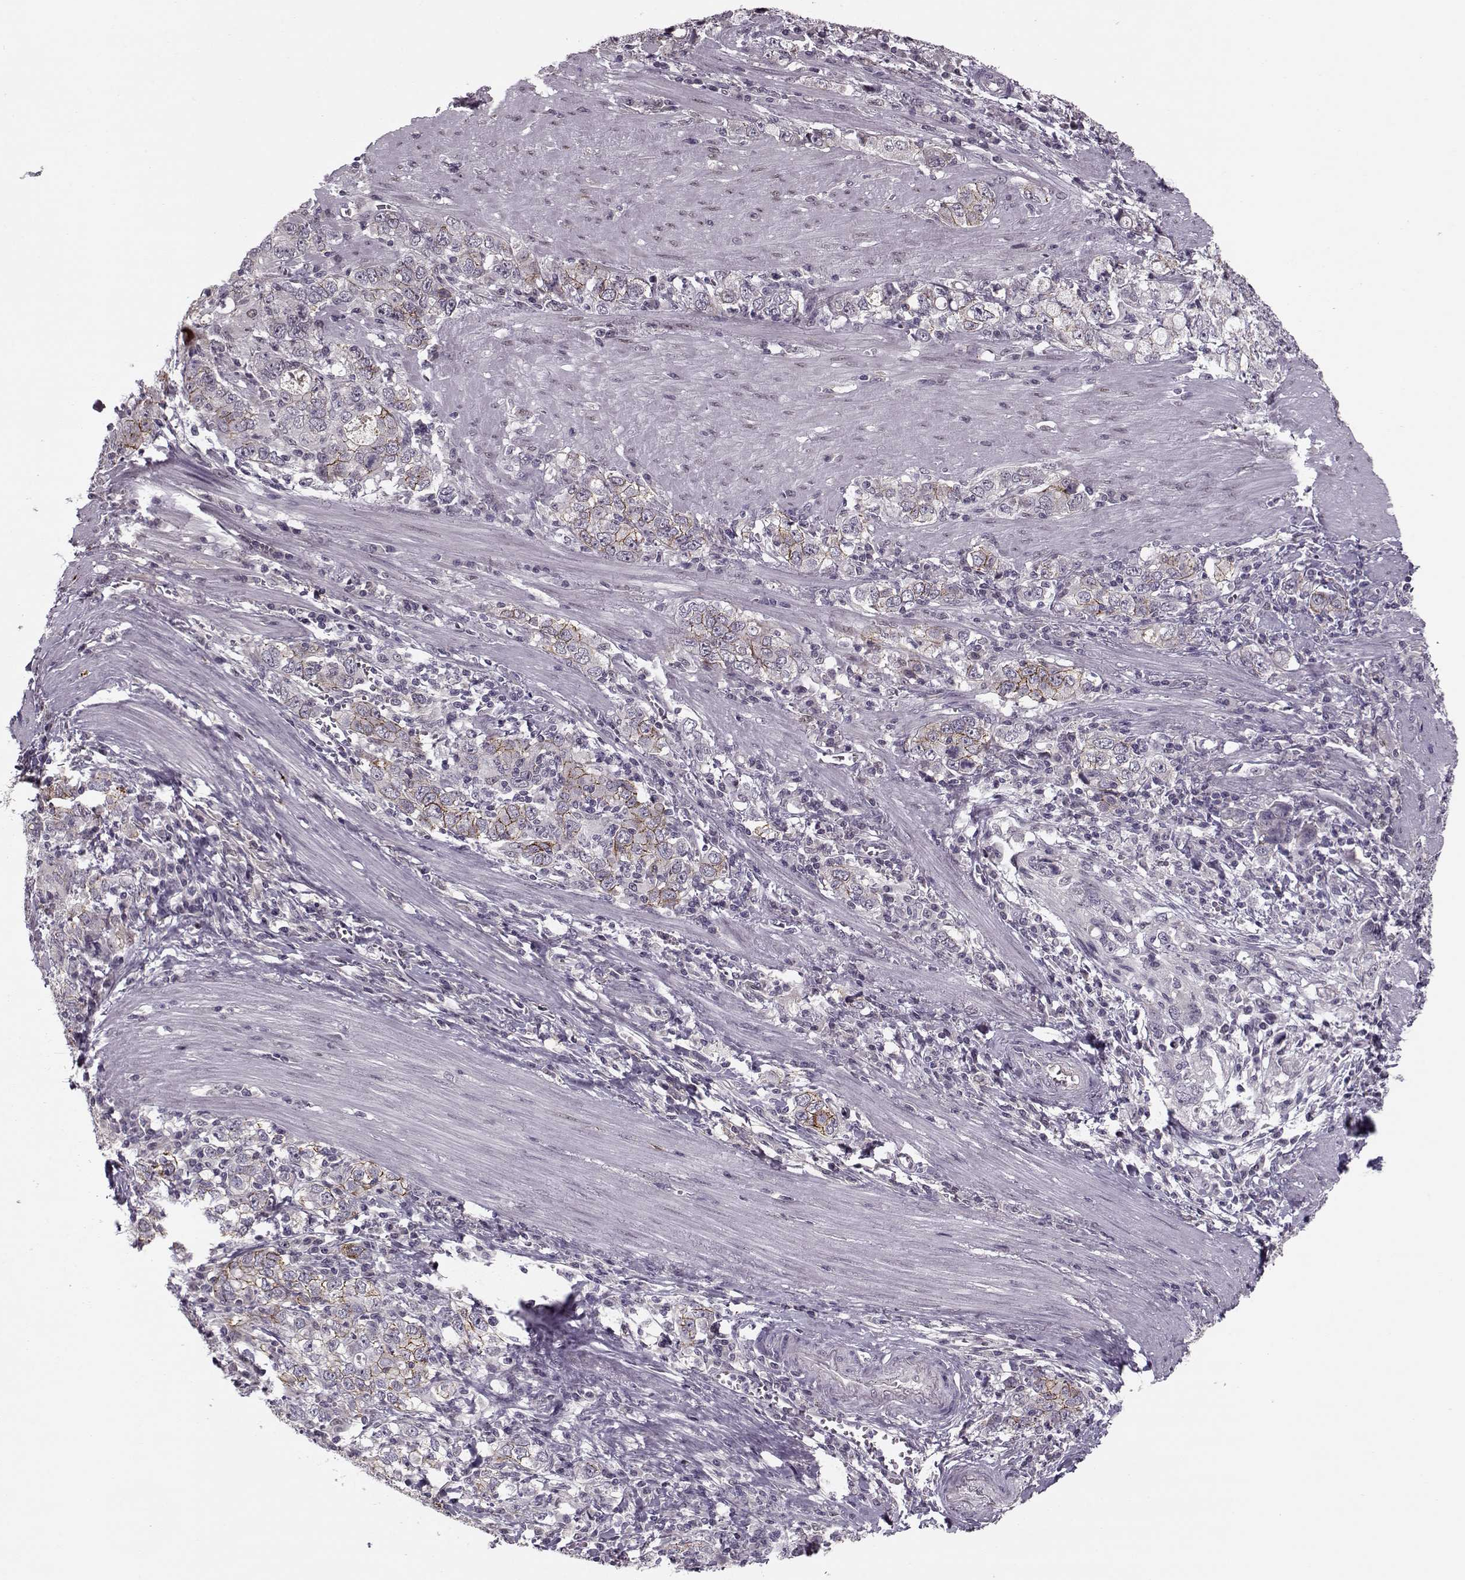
{"staining": {"intensity": "moderate", "quantity": "25%-75%", "location": "cytoplasmic/membranous"}, "tissue": "stomach cancer", "cell_type": "Tumor cells", "image_type": "cancer", "snomed": [{"axis": "morphology", "description": "Adenocarcinoma, NOS"}, {"axis": "topography", "description": "Stomach, lower"}], "caption": "DAB immunohistochemical staining of human stomach cancer shows moderate cytoplasmic/membranous protein positivity in about 25%-75% of tumor cells.", "gene": "DNAI3", "patient": {"sex": "female", "age": 72}}